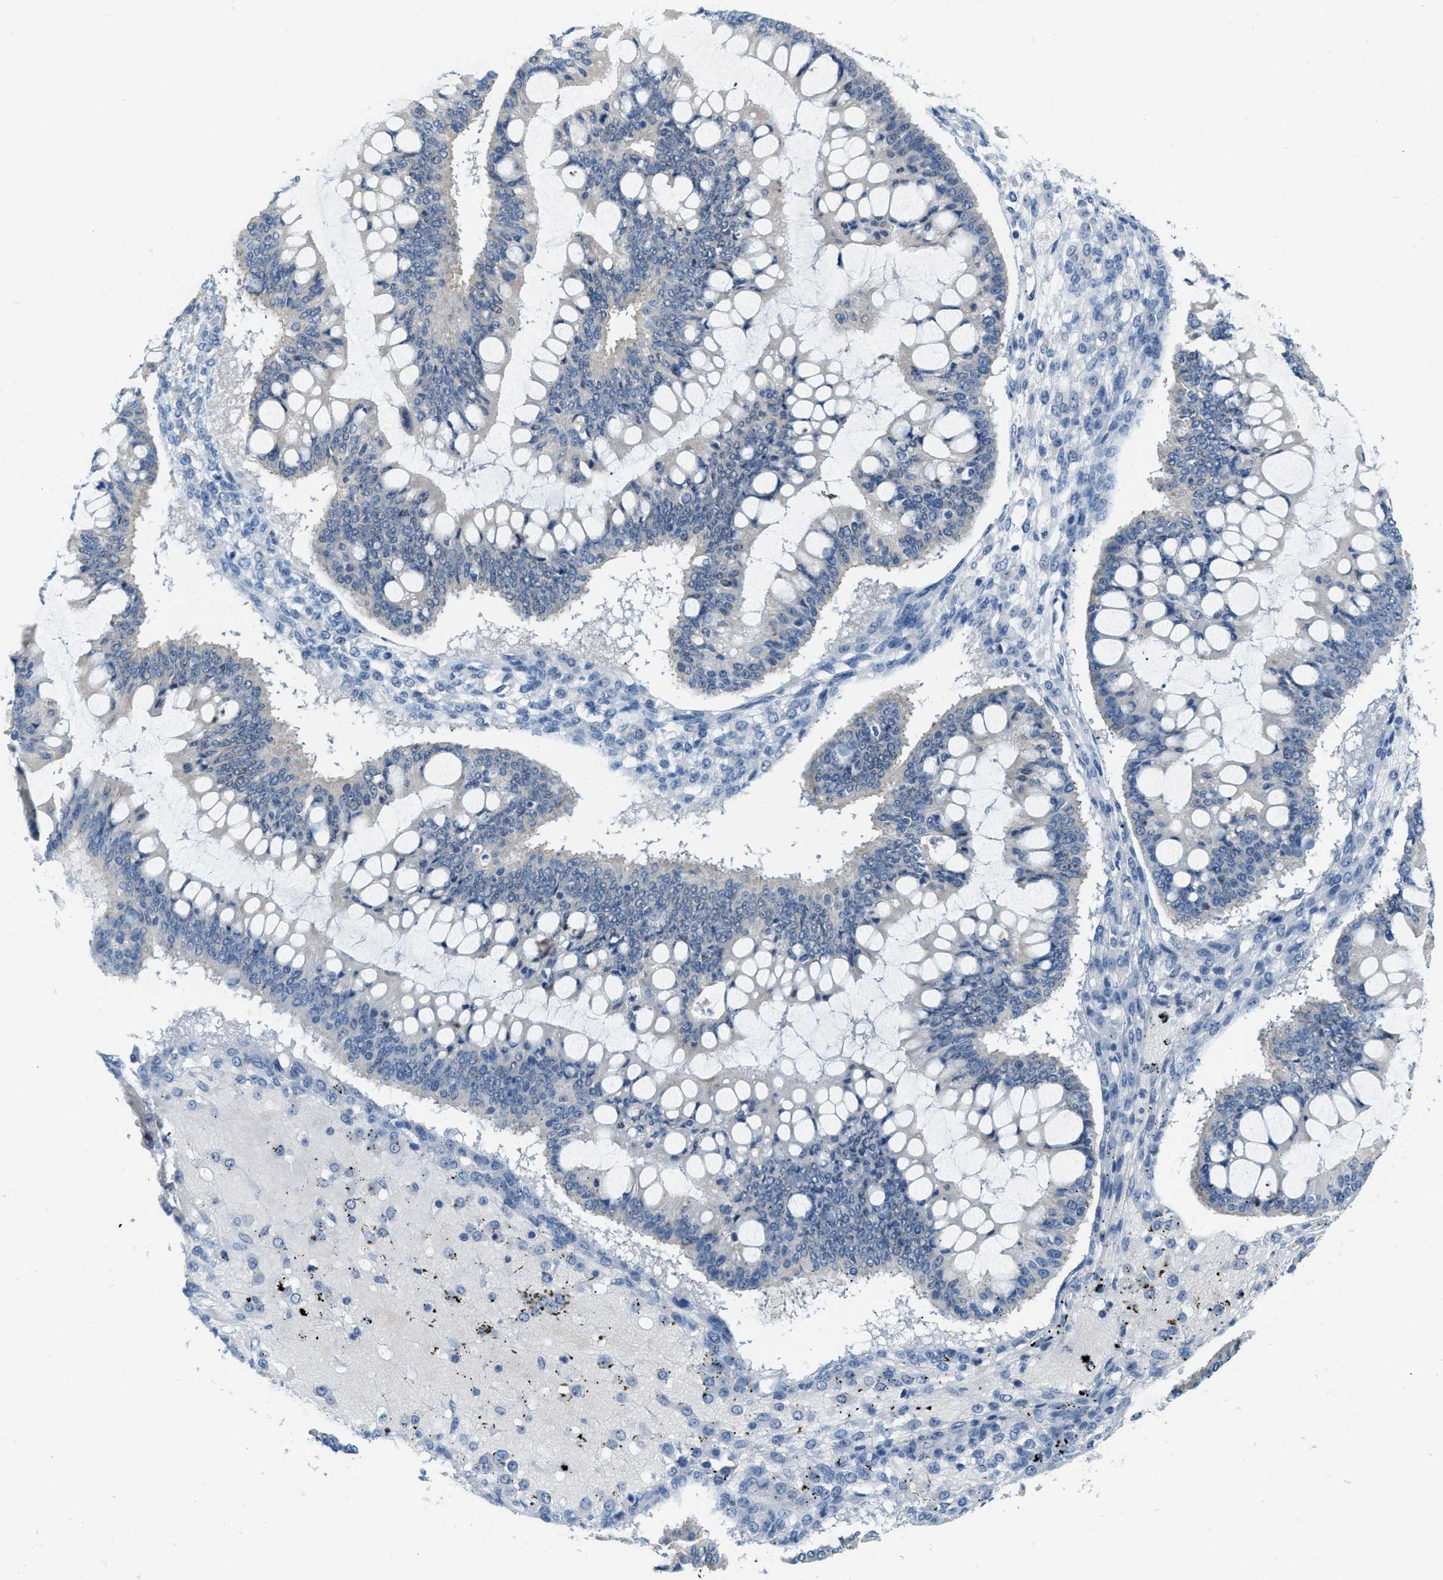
{"staining": {"intensity": "negative", "quantity": "none", "location": "none"}, "tissue": "ovarian cancer", "cell_type": "Tumor cells", "image_type": "cancer", "snomed": [{"axis": "morphology", "description": "Cystadenocarcinoma, mucinous, NOS"}, {"axis": "topography", "description": "Ovary"}], "caption": "Immunohistochemistry of human mucinous cystadenocarcinoma (ovarian) exhibits no expression in tumor cells.", "gene": "PHRF1", "patient": {"sex": "female", "age": 73}}